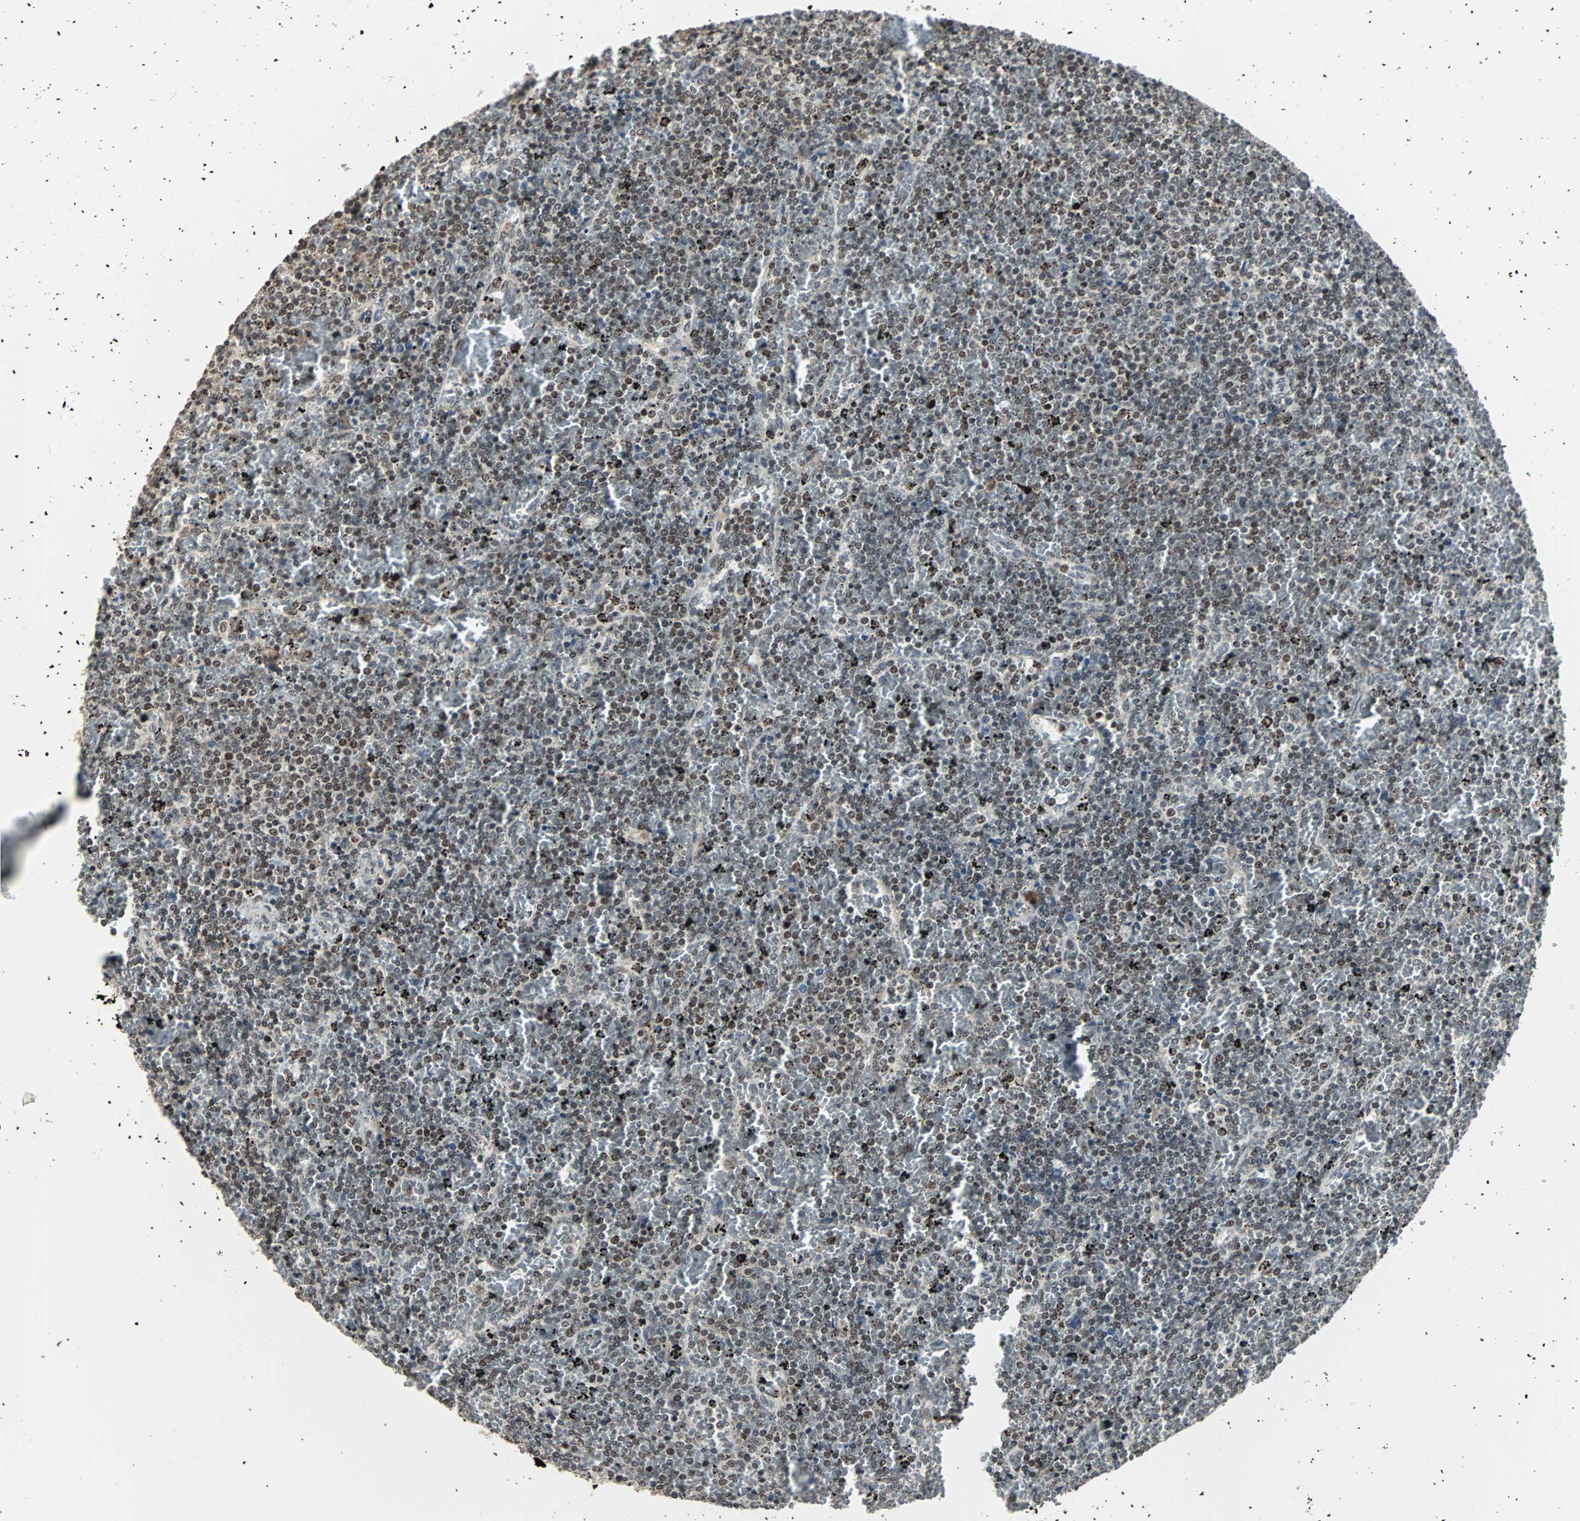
{"staining": {"intensity": "moderate", "quantity": ">75%", "location": "nuclear"}, "tissue": "lymphoma", "cell_type": "Tumor cells", "image_type": "cancer", "snomed": [{"axis": "morphology", "description": "Malignant lymphoma, non-Hodgkin's type, Low grade"}, {"axis": "topography", "description": "Spleen"}], "caption": "Lymphoma stained with a brown dye shows moderate nuclear positive expression in about >75% of tumor cells.", "gene": "TERF2IP", "patient": {"sex": "female", "age": 77}}